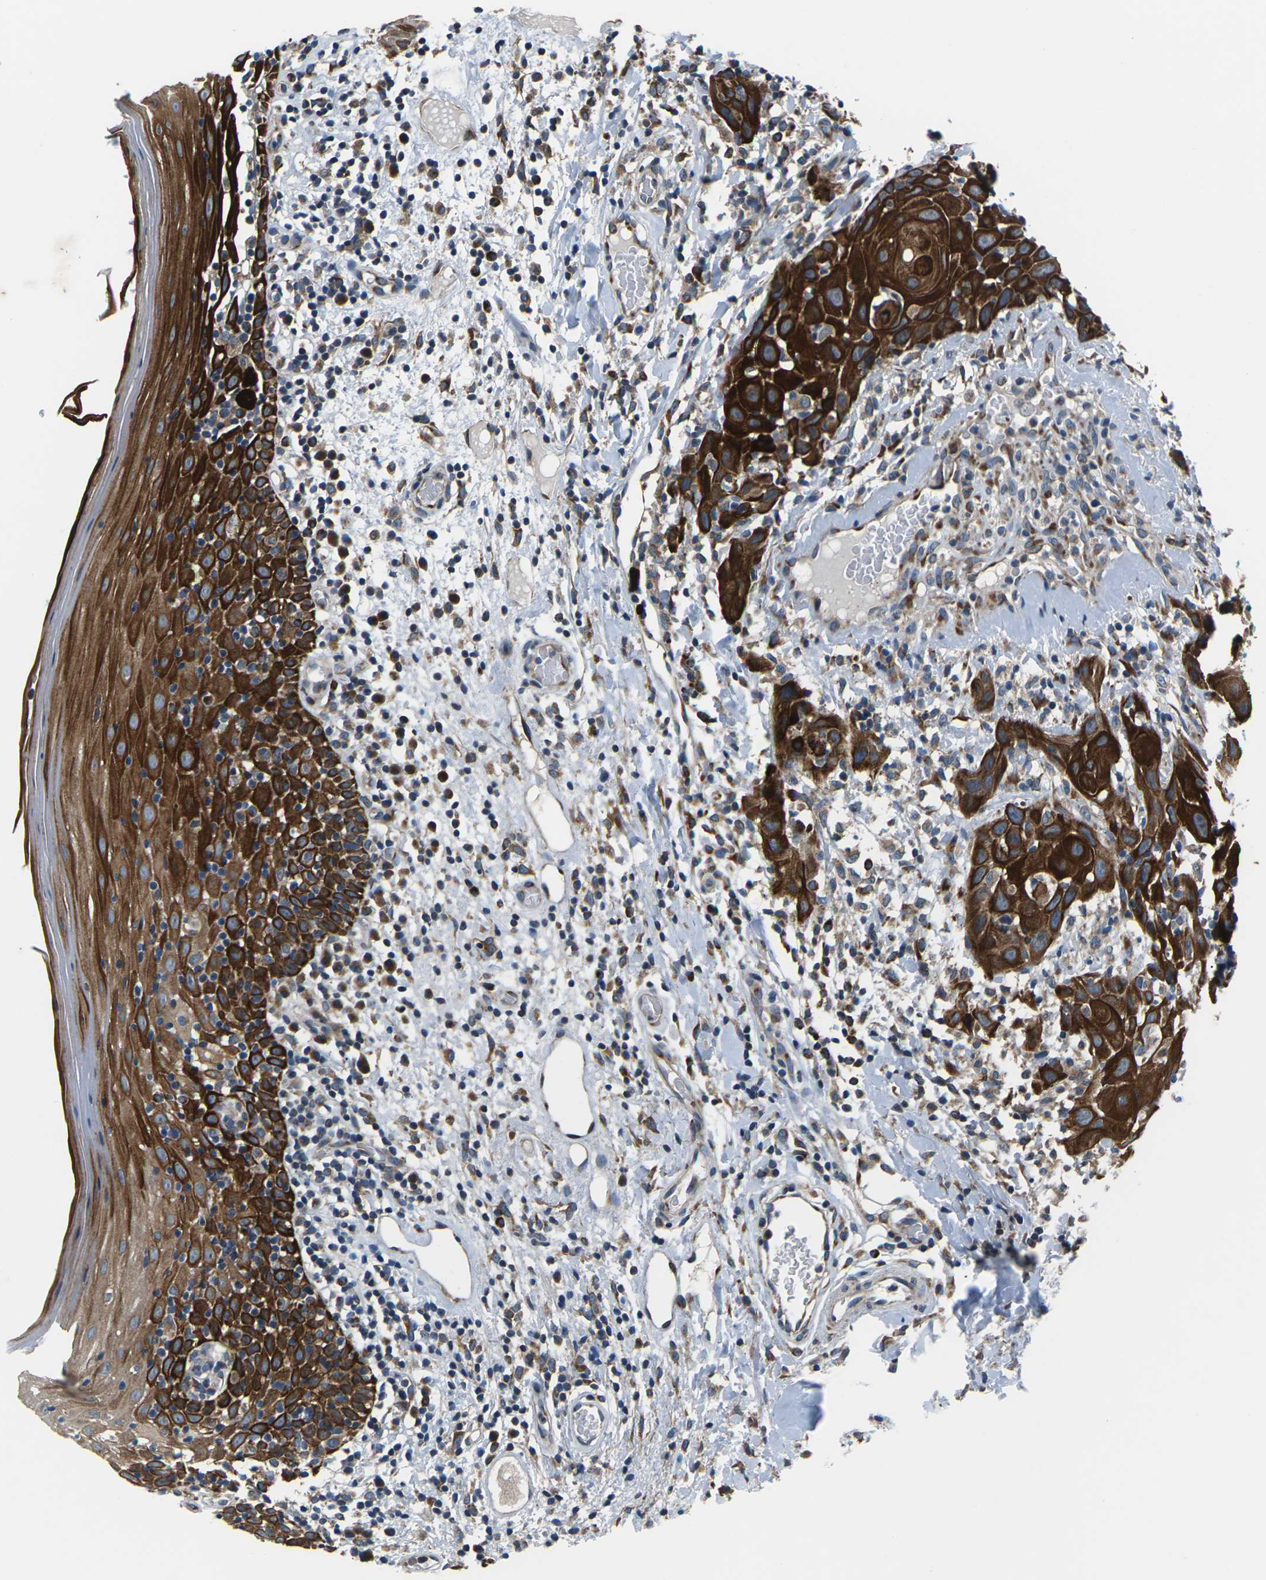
{"staining": {"intensity": "strong", "quantity": ">75%", "location": "cytoplasmic/membranous"}, "tissue": "oral mucosa", "cell_type": "Squamous epithelial cells", "image_type": "normal", "snomed": [{"axis": "morphology", "description": "Normal tissue, NOS"}, {"axis": "morphology", "description": "Squamous cell carcinoma, NOS"}, {"axis": "topography", "description": "Skeletal muscle"}, {"axis": "topography", "description": "Oral tissue"}], "caption": "The photomicrograph exhibits a brown stain indicating the presence of a protein in the cytoplasmic/membranous of squamous epithelial cells in oral mucosa.", "gene": "GABRP", "patient": {"sex": "male", "age": 71}}